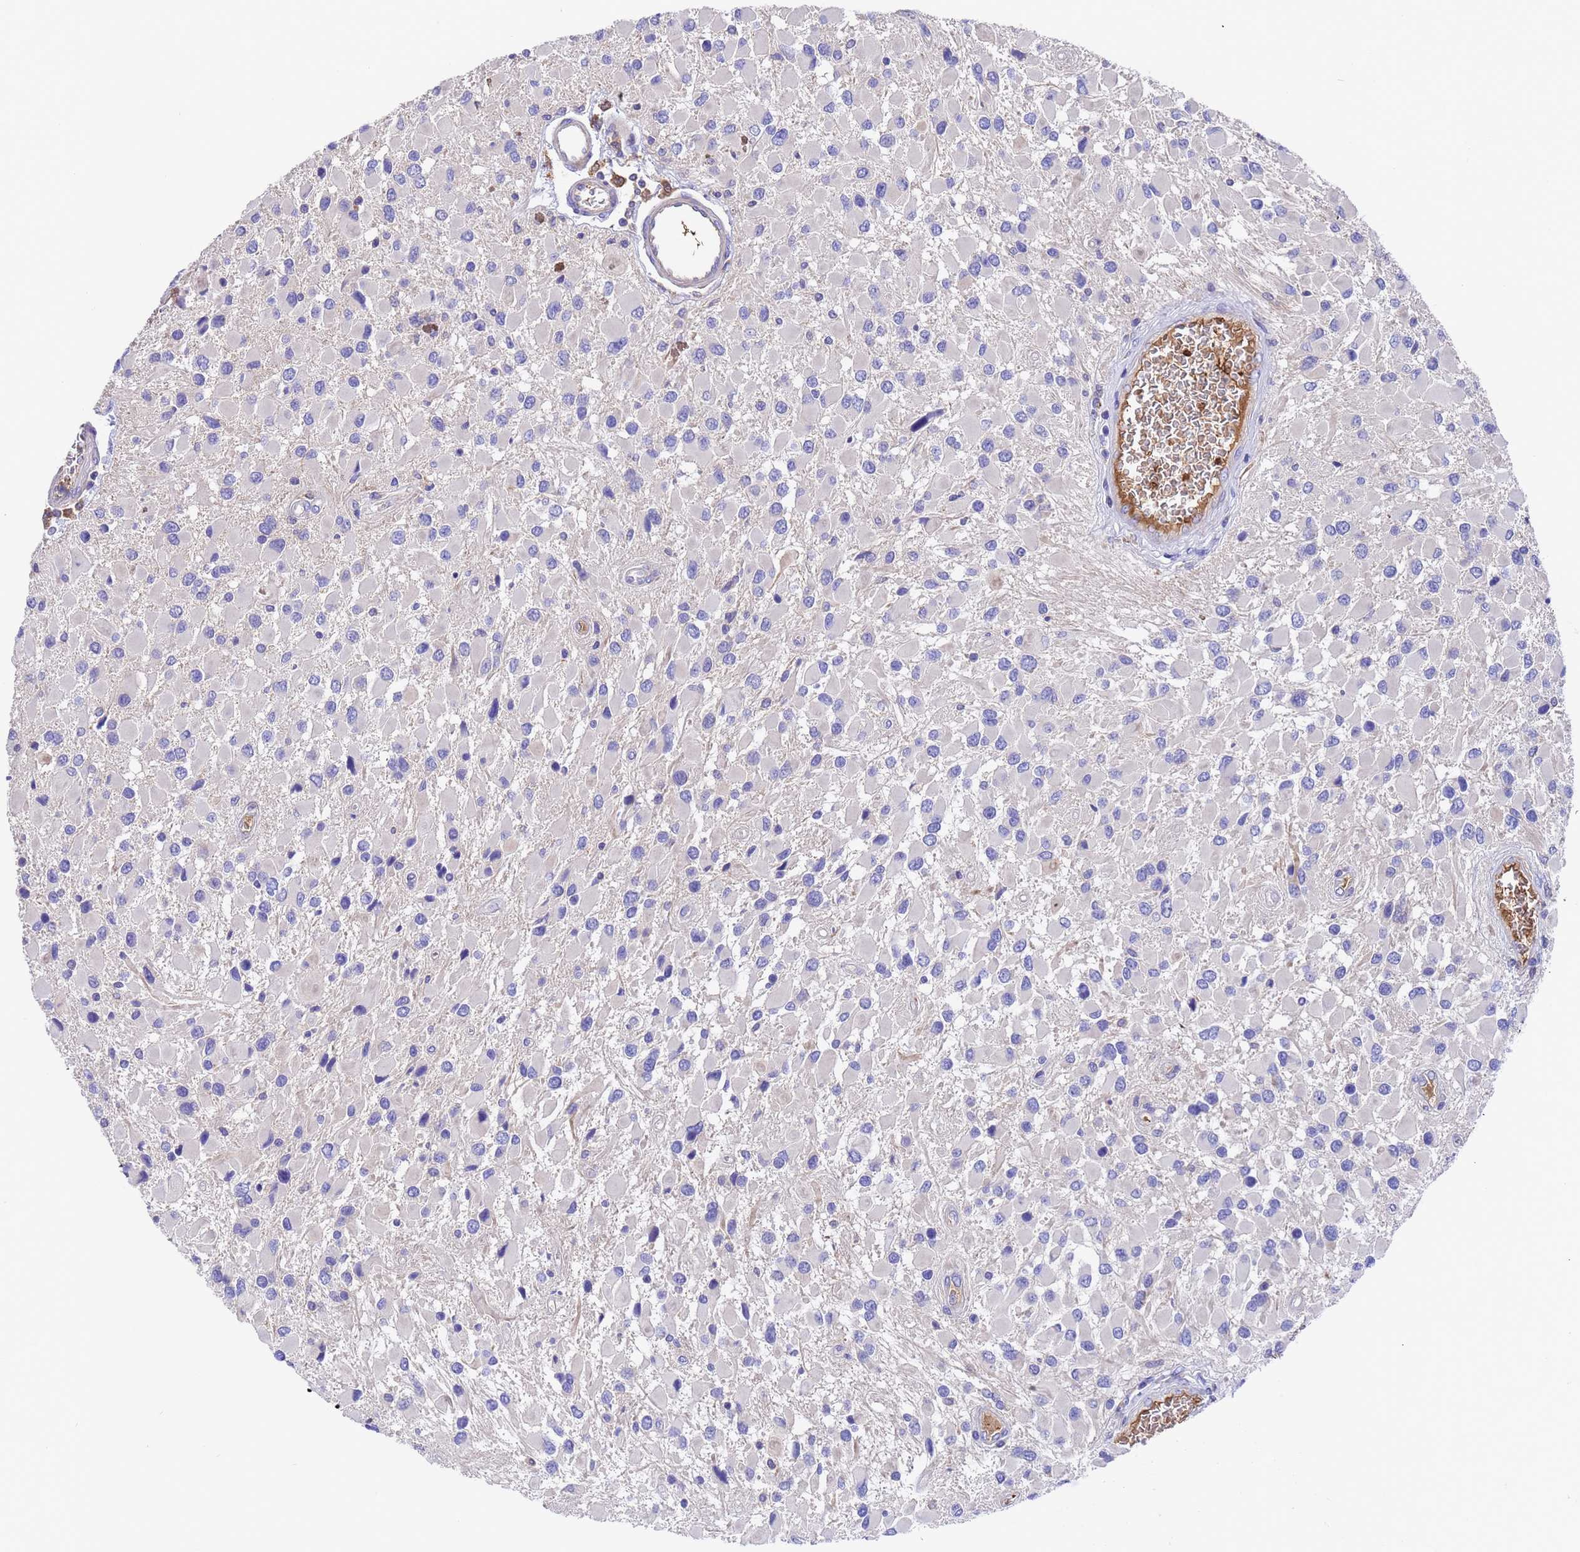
{"staining": {"intensity": "negative", "quantity": "none", "location": "none"}, "tissue": "glioma", "cell_type": "Tumor cells", "image_type": "cancer", "snomed": [{"axis": "morphology", "description": "Glioma, malignant, High grade"}, {"axis": "topography", "description": "Brain"}], "caption": "The immunohistochemistry (IHC) micrograph has no significant expression in tumor cells of glioma tissue.", "gene": "ELP6", "patient": {"sex": "male", "age": 53}}